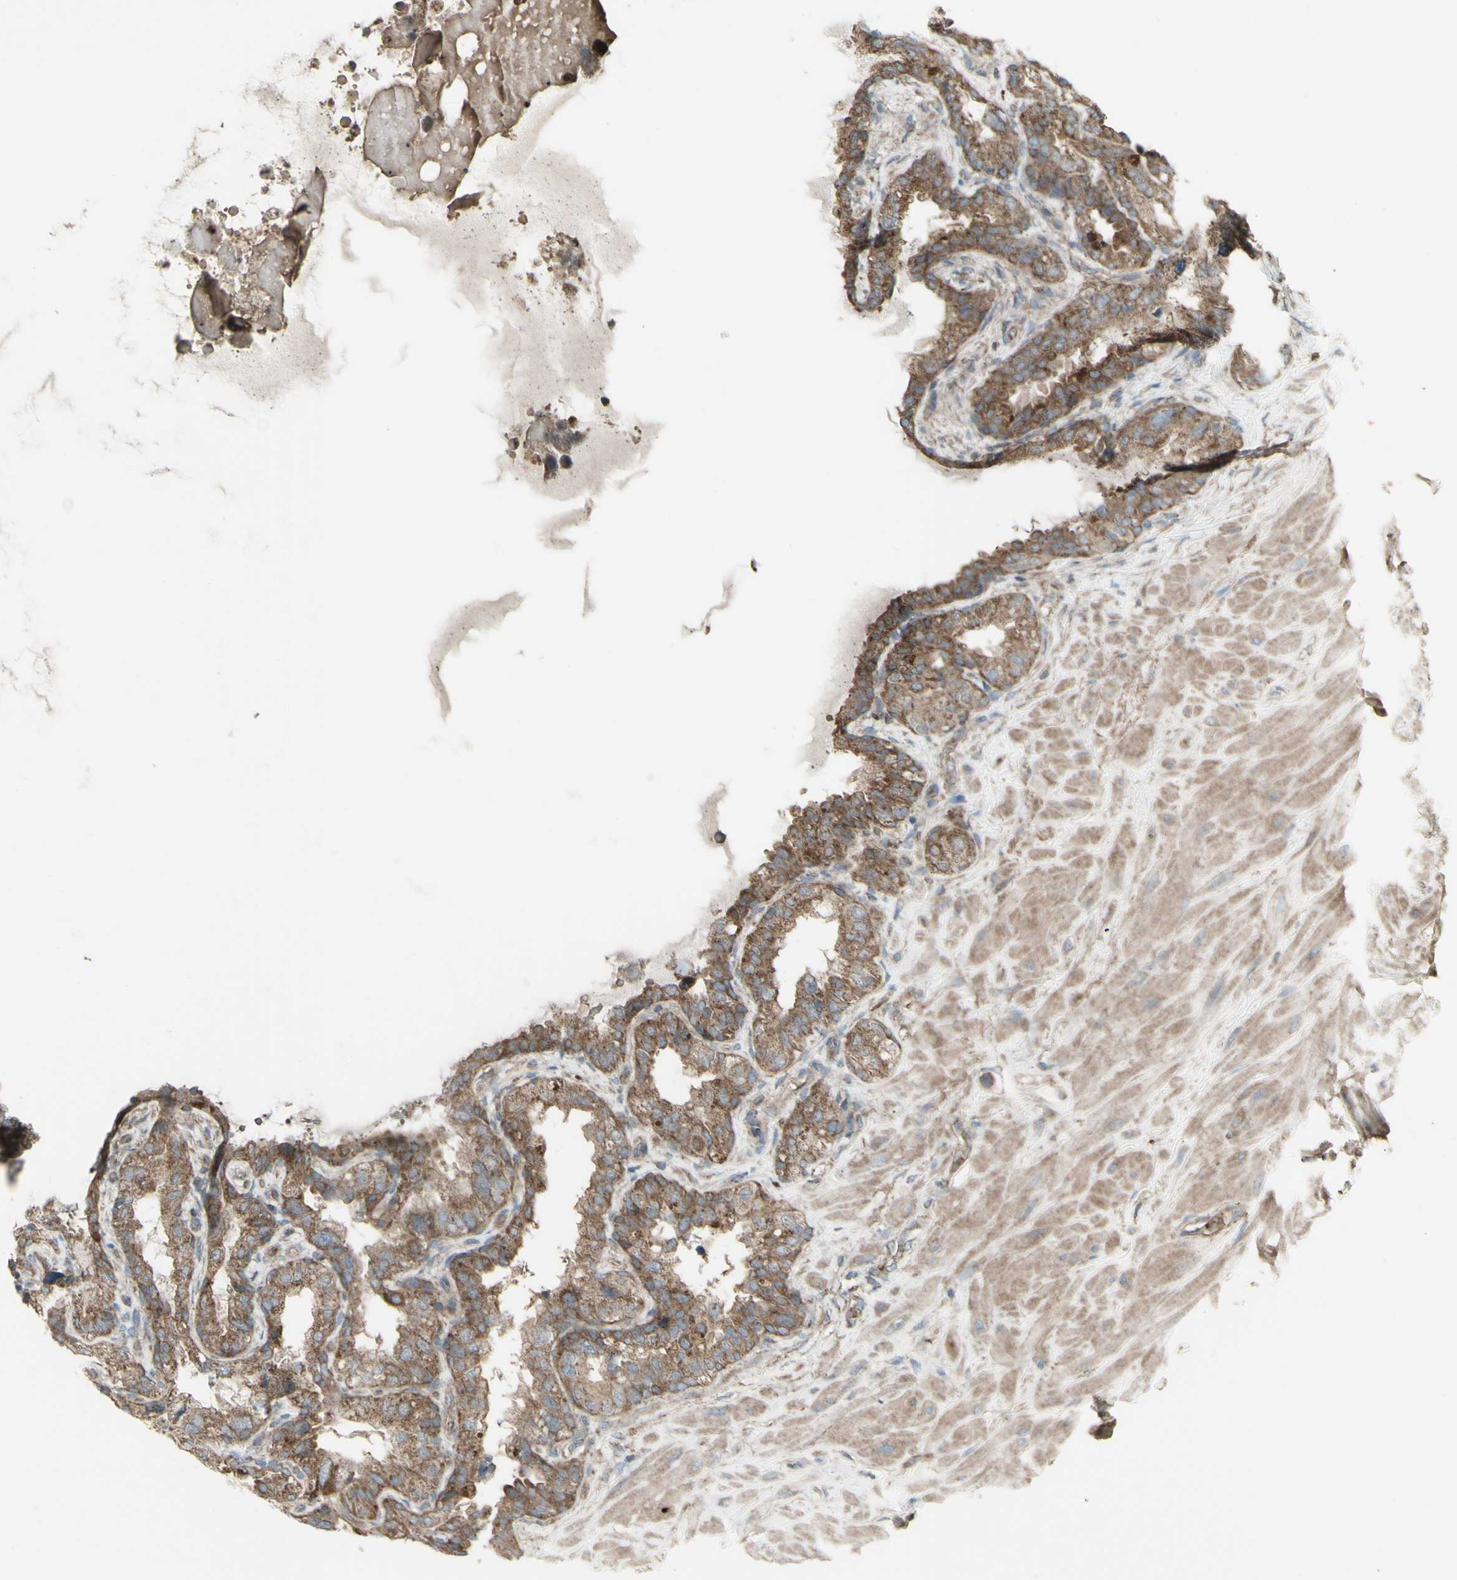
{"staining": {"intensity": "moderate", "quantity": ">75%", "location": "cytoplasmic/membranous"}, "tissue": "seminal vesicle", "cell_type": "Glandular cells", "image_type": "normal", "snomed": [{"axis": "morphology", "description": "Normal tissue, NOS"}, {"axis": "topography", "description": "Seminal veicle"}], "caption": "This photomicrograph reveals IHC staining of benign human seminal vesicle, with medium moderate cytoplasmic/membranous expression in about >75% of glandular cells.", "gene": "SHC1", "patient": {"sex": "male", "age": 68}}